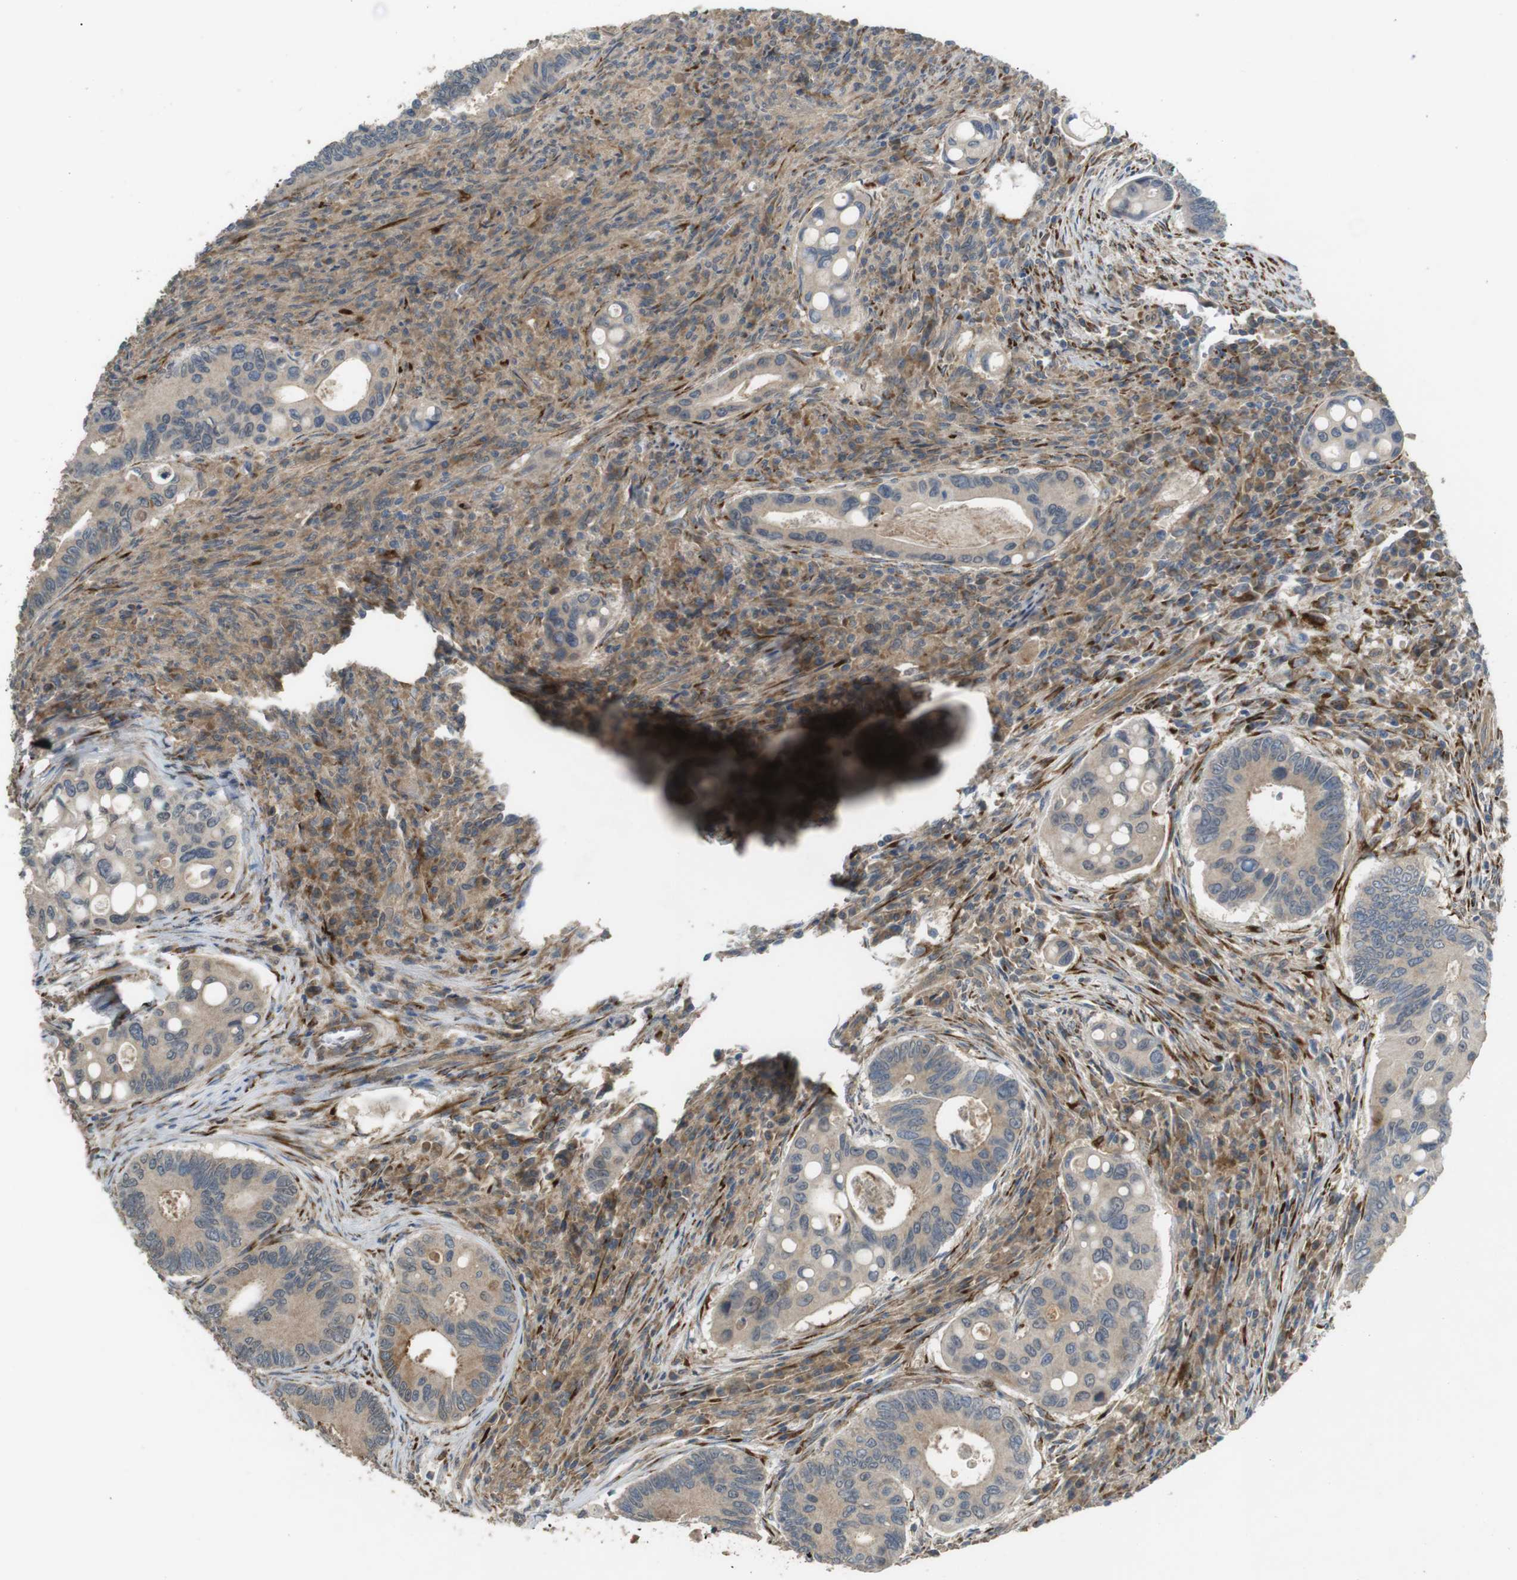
{"staining": {"intensity": "weak", "quantity": ">75%", "location": "cytoplasmic/membranous"}, "tissue": "colorectal cancer", "cell_type": "Tumor cells", "image_type": "cancer", "snomed": [{"axis": "morphology", "description": "Inflammation, NOS"}, {"axis": "morphology", "description": "Adenocarcinoma, NOS"}, {"axis": "topography", "description": "Colon"}], "caption": "The micrograph displays staining of colorectal cancer (adenocarcinoma), revealing weak cytoplasmic/membranous protein expression (brown color) within tumor cells. (DAB = brown stain, brightfield microscopy at high magnification).", "gene": "ARHGAP24", "patient": {"sex": "male", "age": 72}}